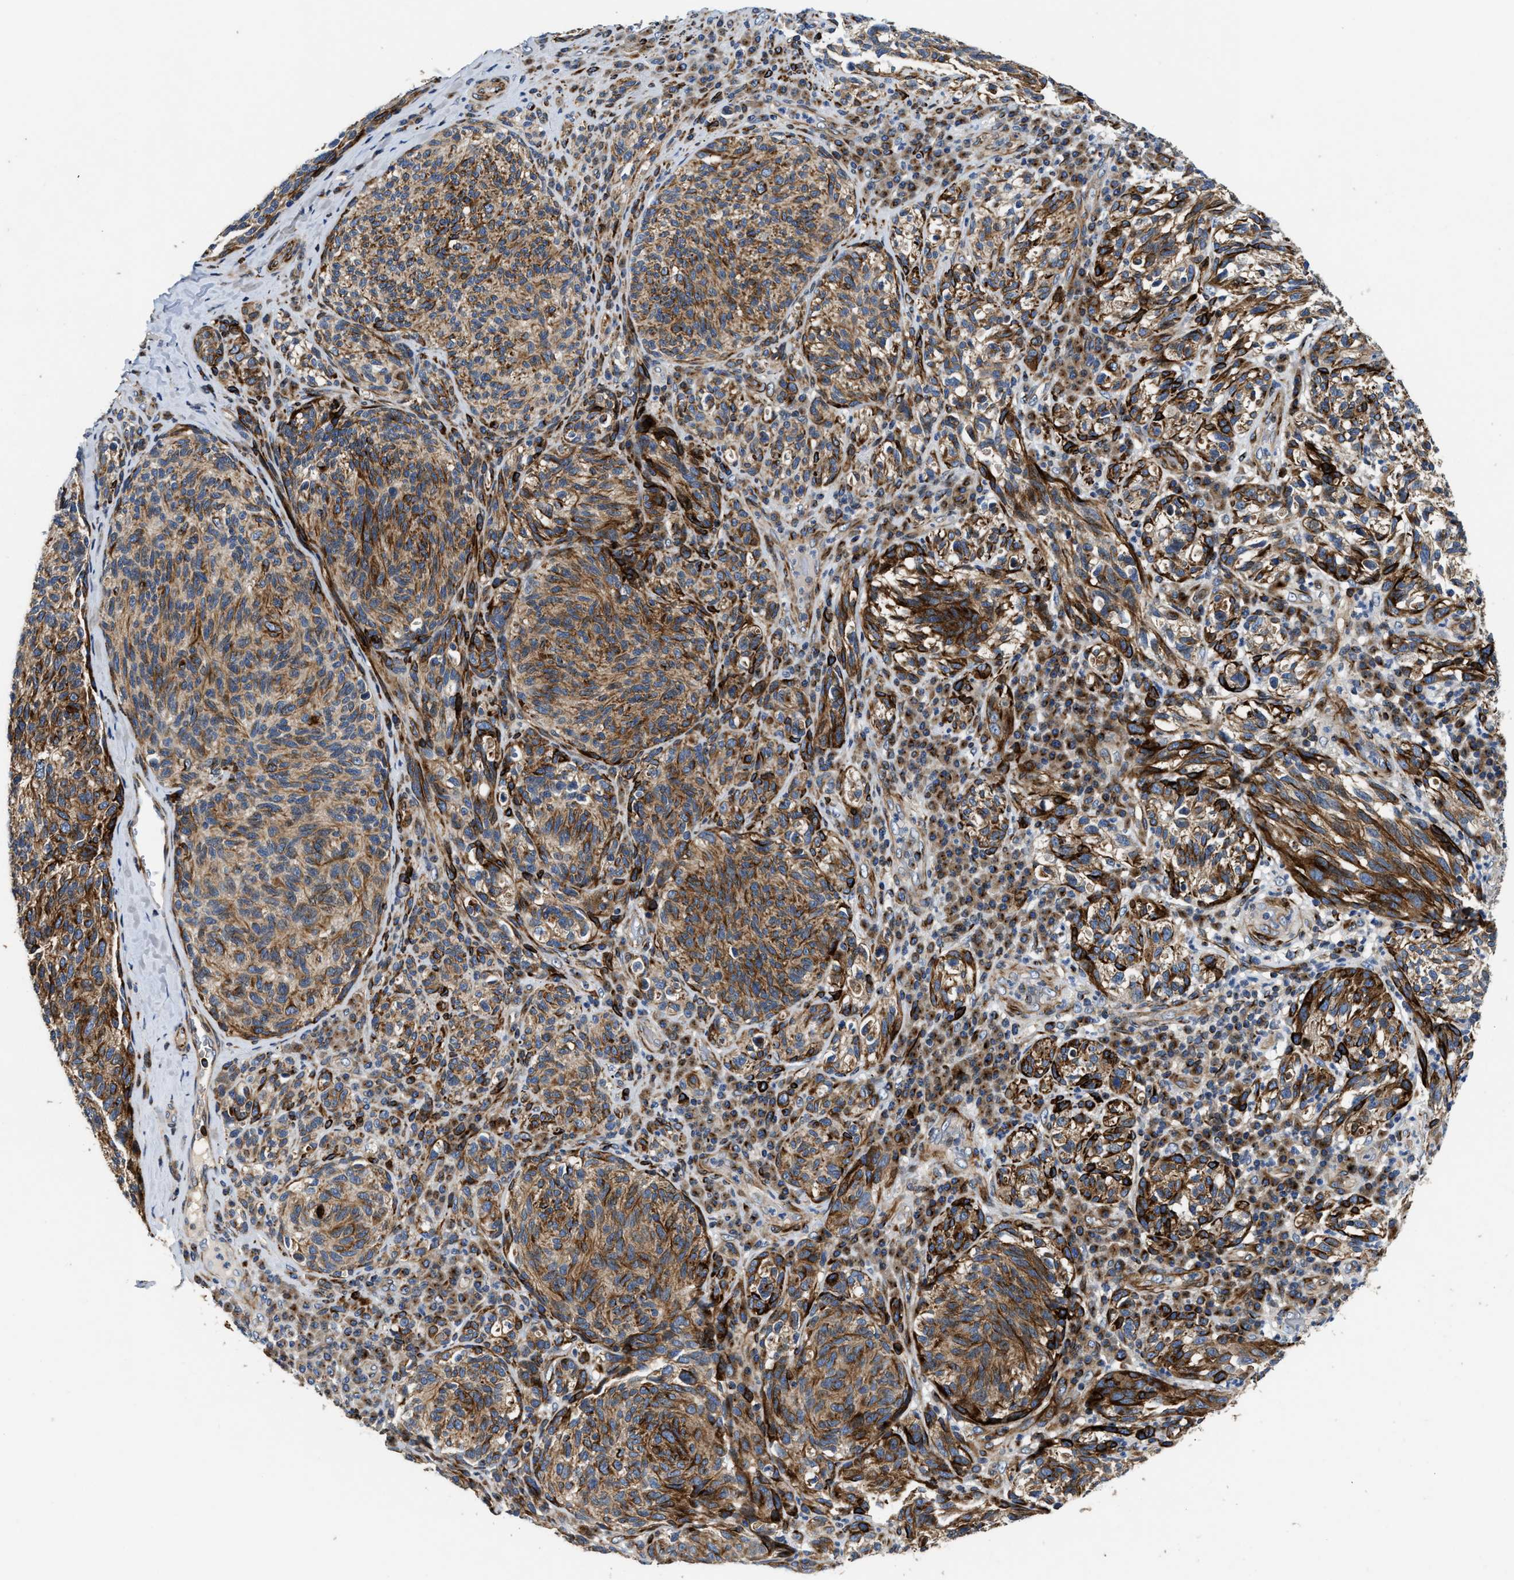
{"staining": {"intensity": "strong", "quantity": ">75%", "location": "cytoplasmic/membranous"}, "tissue": "melanoma", "cell_type": "Tumor cells", "image_type": "cancer", "snomed": [{"axis": "morphology", "description": "Malignant melanoma, NOS"}, {"axis": "topography", "description": "Skin"}], "caption": "IHC (DAB) staining of human melanoma displays strong cytoplasmic/membranous protein positivity in about >75% of tumor cells. (Brightfield microscopy of DAB IHC at high magnification).", "gene": "IL17RC", "patient": {"sex": "female", "age": 73}}